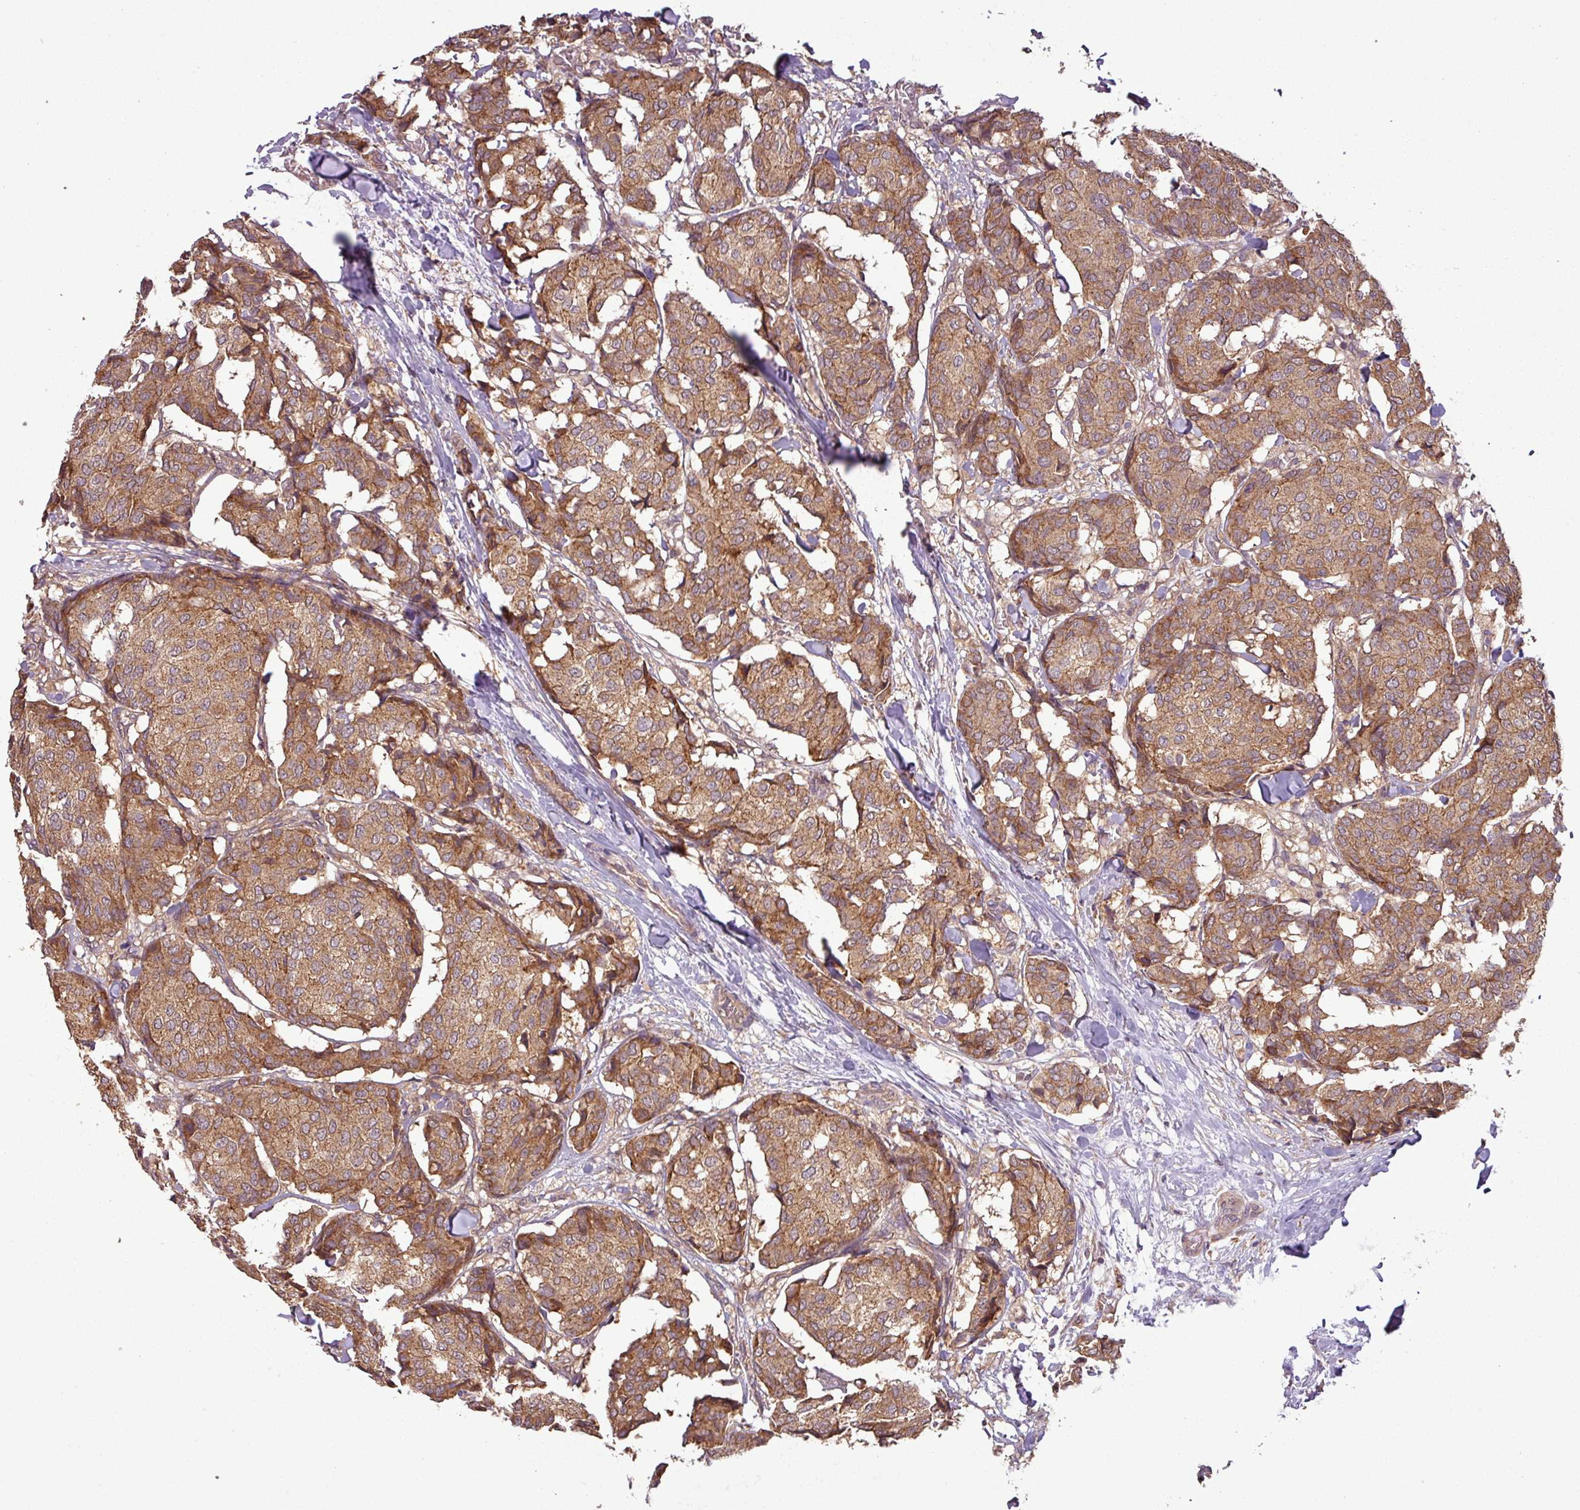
{"staining": {"intensity": "moderate", "quantity": ">75%", "location": "cytoplasmic/membranous"}, "tissue": "breast cancer", "cell_type": "Tumor cells", "image_type": "cancer", "snomed": [{"axis": "morphology", "description": "Duct carcinoma"}, {"axis": "topography", "description": "Breast"}], "caption": "Human invasive ductal carcinoma (breast) stained for a protein (brown) shows moderate cytoplasmic/membranous positive staining in approximately >75% of tumor cells.", "gene": "NT5C3A", "patient": {"sex": "female", "age": 75}}